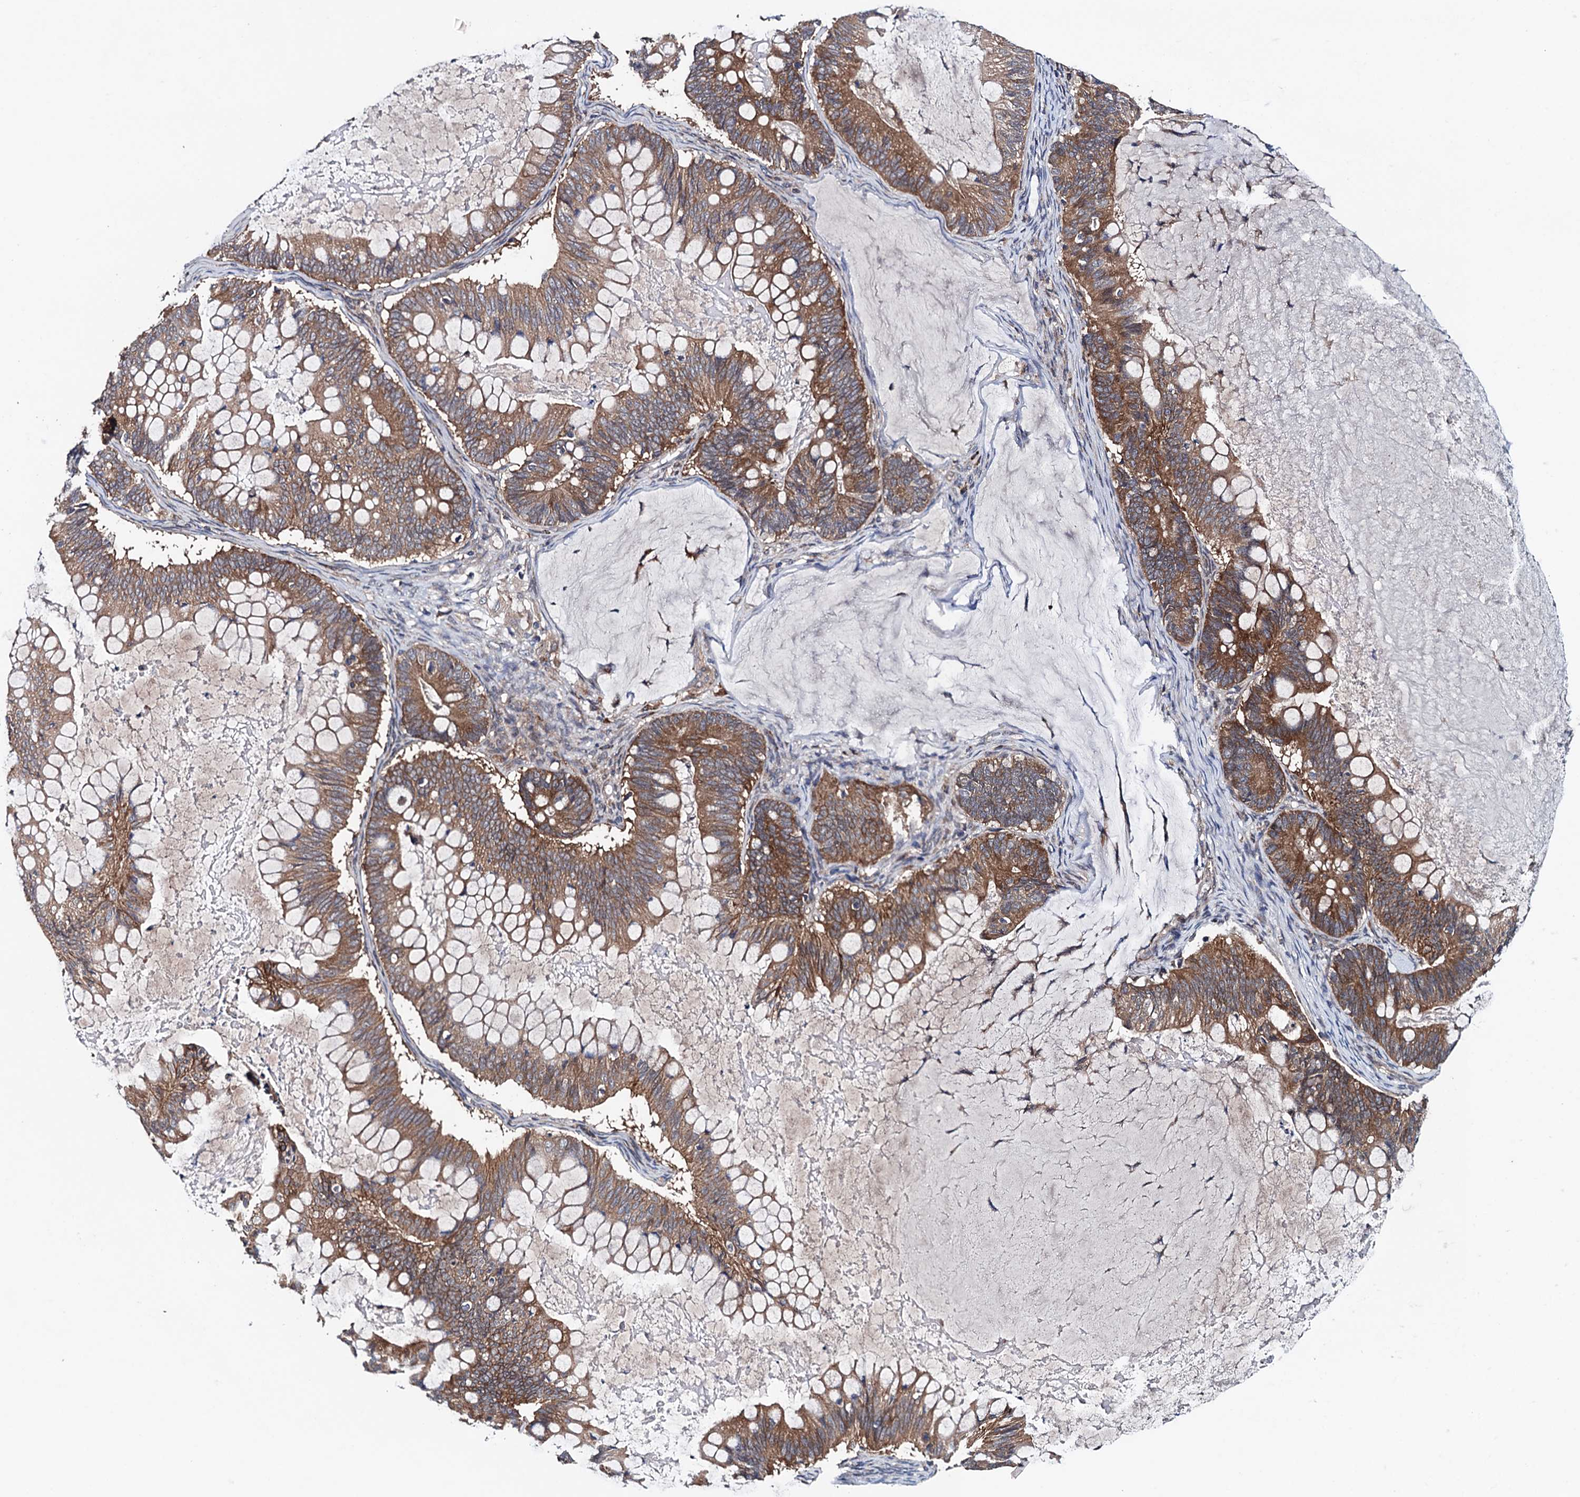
{"staining": {"intensity": "moderate", "quantity": ">75%", "location": "cytoplasmic/membranous"}, "tissue": "ovarian cancer", "cell_type": "Tumor cells", "image_type": "cancer", "snomed": [{"axis": "morphology", "description": "Cystadenocarcinoma, mucinous, NOS"}, {"axis": "topography", "description": "Ovary"}], "caption": "High-power microscopy captured an immunohistochemistry photomicrograph of ovarian cancer, revealing moderate cytoplasmic/membranous staining in about >75% of tumor cells.", "gene": "BLTP3B", "patient": {"sex": "female", "age": 61}}